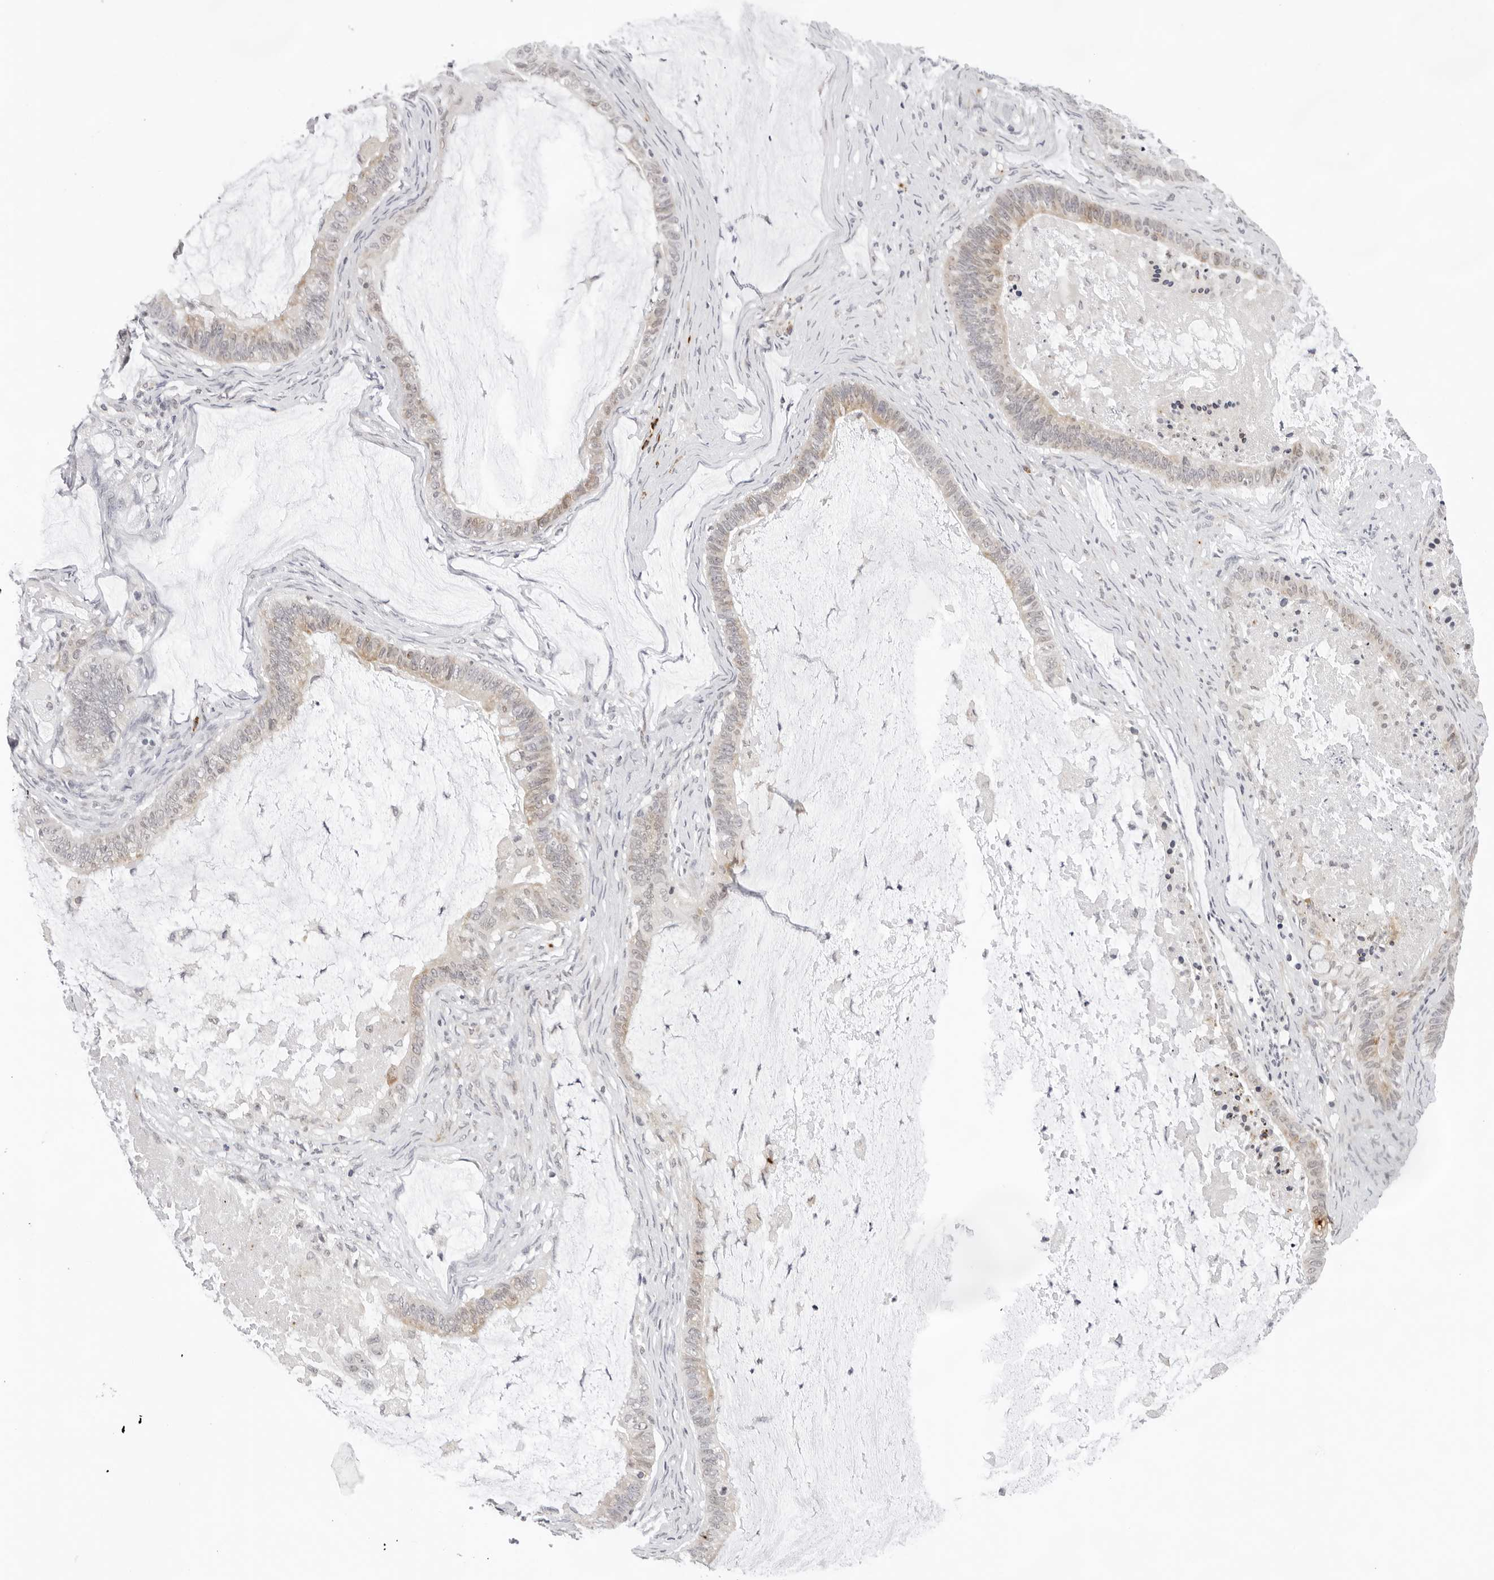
{"staining": {"intensity": "weak", "quantity": ">75%", "location": "cytoplasmic/membranous"}, "tissue": "ovarian cancer", "cell_type": "Tumor cells", "image_type": "cancer", "snomed": [{"axis": "morphology", "description": "Cystadenocarcinoma, mucinous, NOS"}, {"axis": "topography", "description": "Ovary"}], "caption": "This micrograph shows ovarian mucinous cystadenocarcinoma stained with immunohistochemistry to label a protein in brown. The cytoplasmic/membranous of tumor cells show weak positivity for the protein. Nuclei are counter-stained blue.", "gene": "IL17RA", "patient": {"sex": "female", "age": 61}}